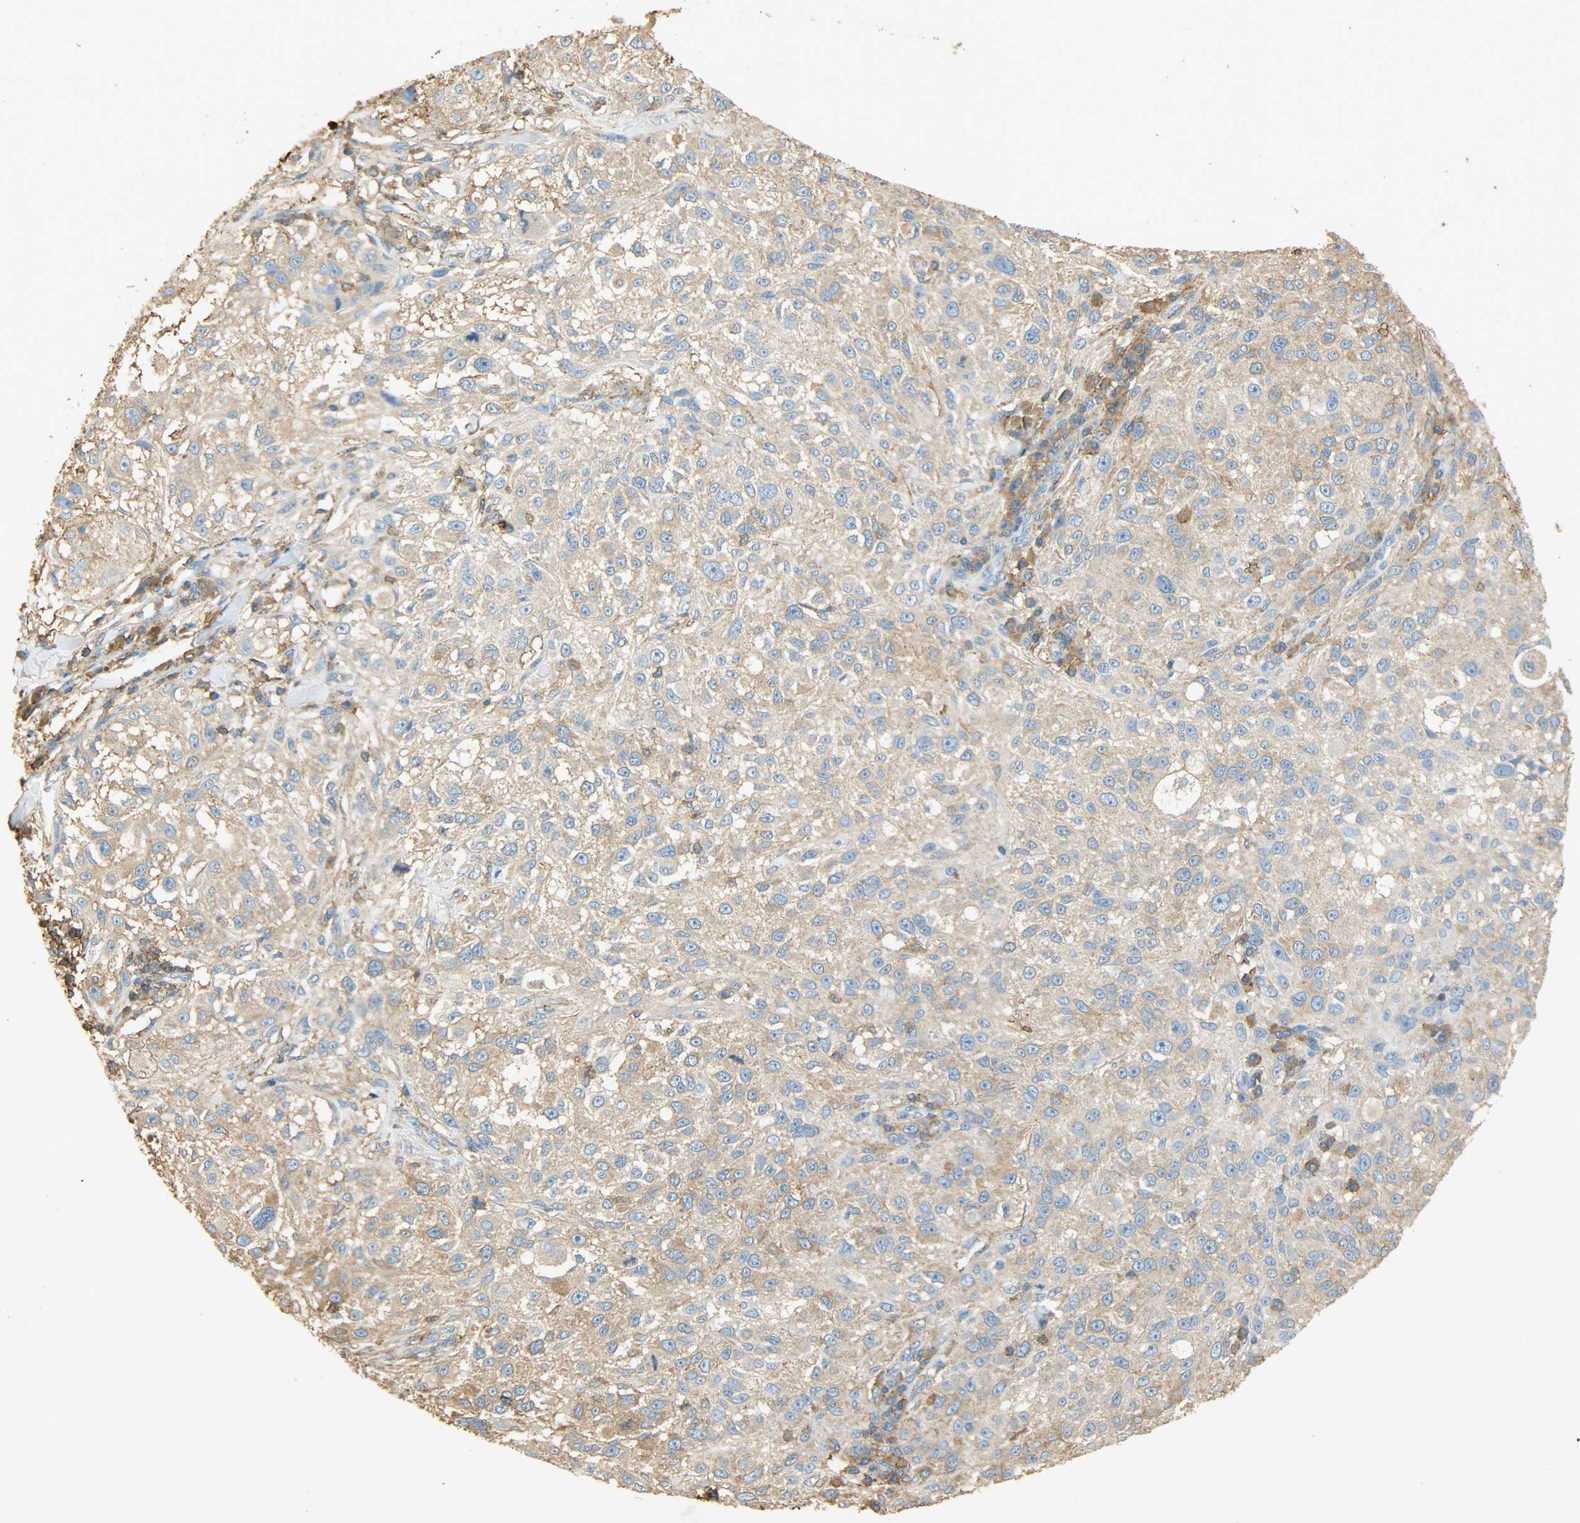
{"staining": {"intensity": "weak", "quantity": ">75%", "location": "cytoplasmic/membranous"}, "tissue": "melanoma", "cell_type": "Tumor cells", "image_type": "cancer", "snomed": [{"axis": "morphology", "description": "Necrosis, NOS"}, {"axis": "morphology", "description": "Malignant melanoma, NOS"}, {"axis": "topography", "description": "Skin"}], "caption": "The photomicrograph reveals immunohistochemical staining of melanoma. There is weak cytoplasmic/membranous positivity is identified in approximately >75% of tumor cells.", "gene": "ANXA6", "patient": {"sex": "female", "age": 87}}